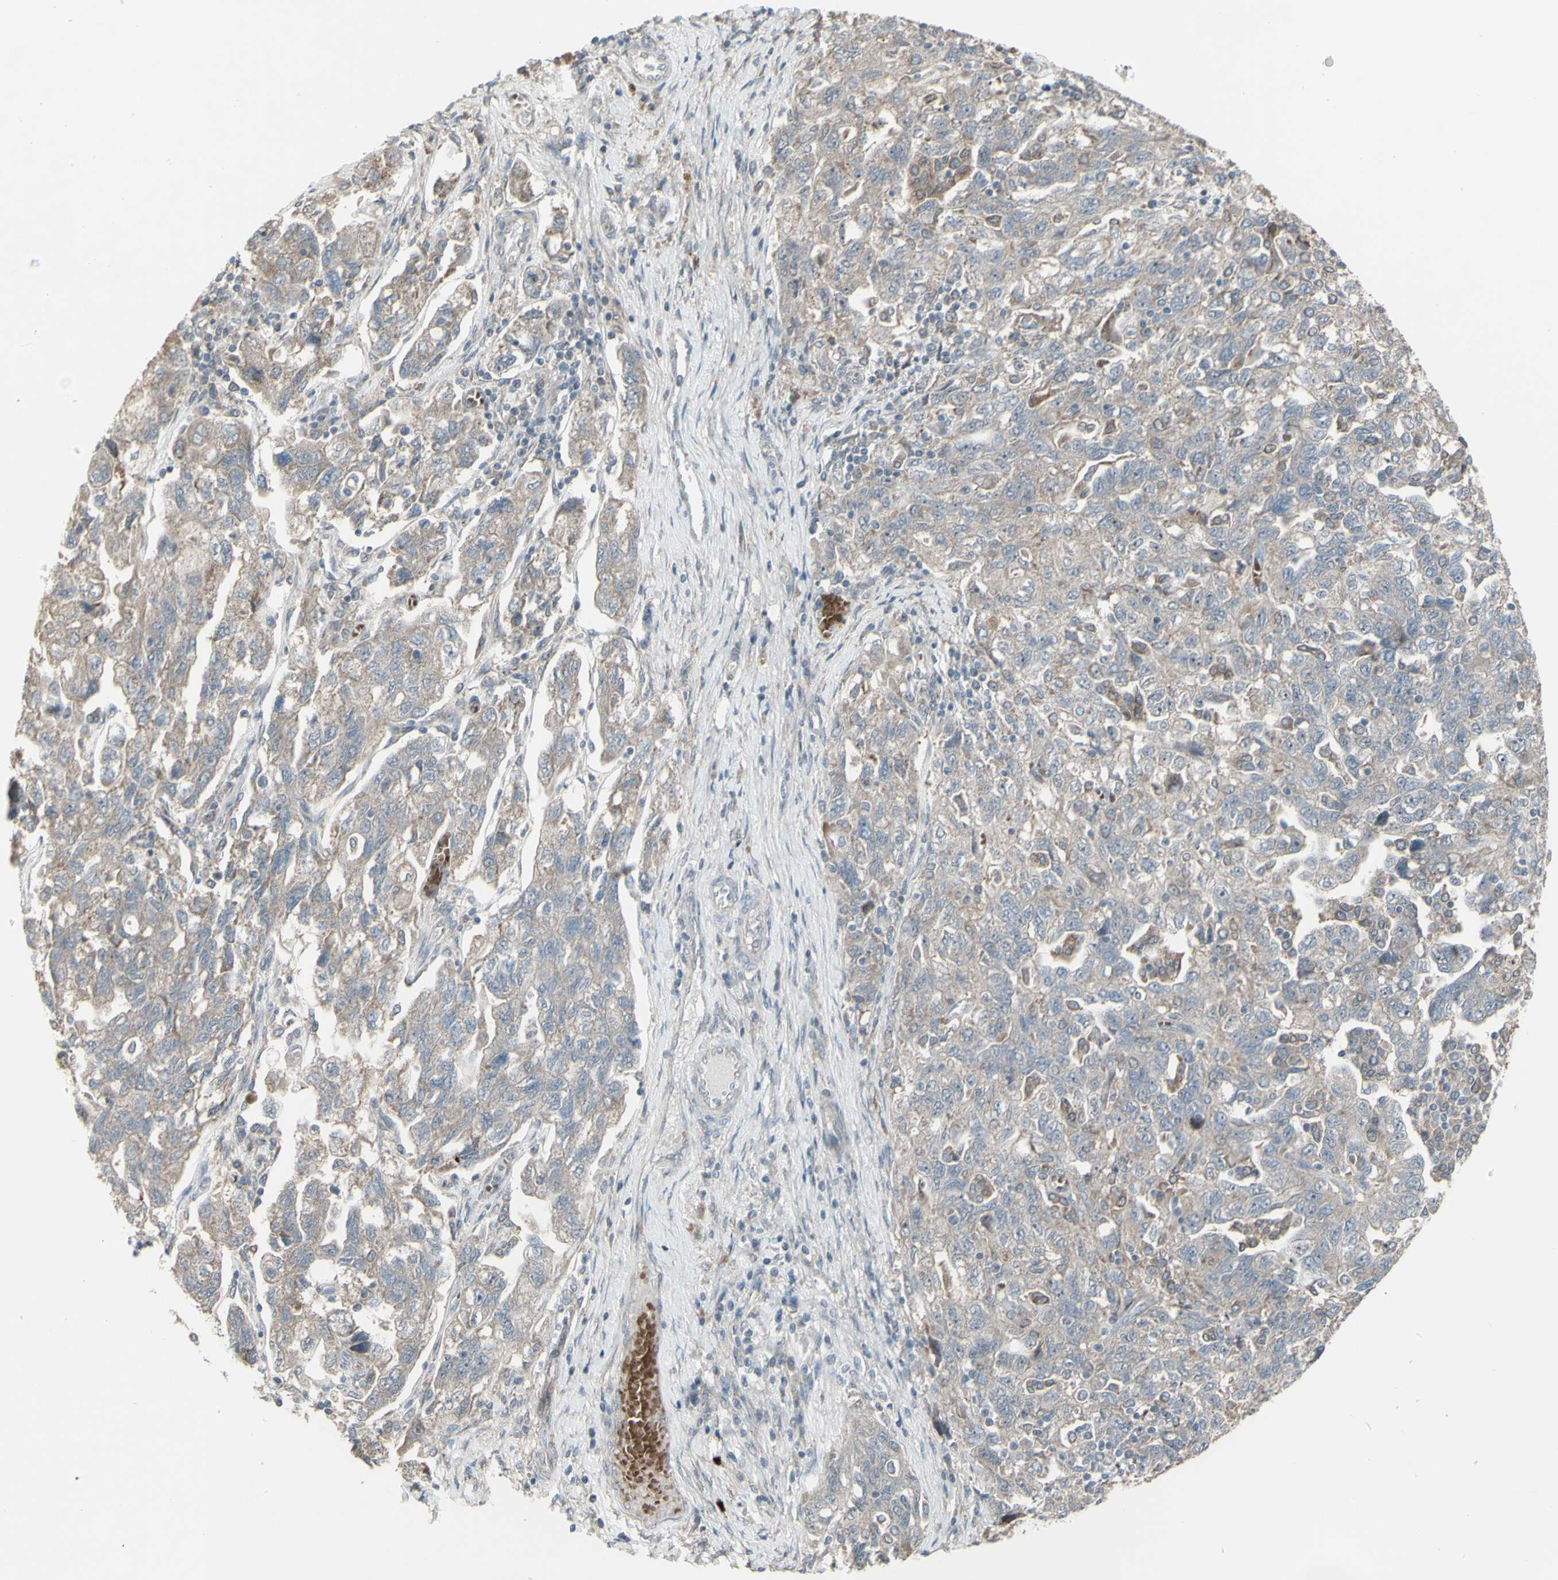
{"staining": {"intensity": "weak", "quantity": ">75%", "location": "cytoplasmic/membranous"}, "tissue": "ovarian cancer", "cell_type": "Tumor cells", "image_type": "cancer", "snomed": [{"axis": "morphology", "description": "Carcinoma, NOS"}, {"axis": "morphology", "description": "Cystadenocarcinoma, serous, NOS"}, {"axis": "topography", "description": "Ovary"}], "caption": "The histopathology image shows a brown stain indicating the presence of a protein in the cytoplasmic/membranous of tumor cells in ovarian cancer. (brown staining indicates protein expression, while blue staining denotes nuclei).", "gene": "GRAMD1B", "patient": {"sex": "female", "age": 69}}